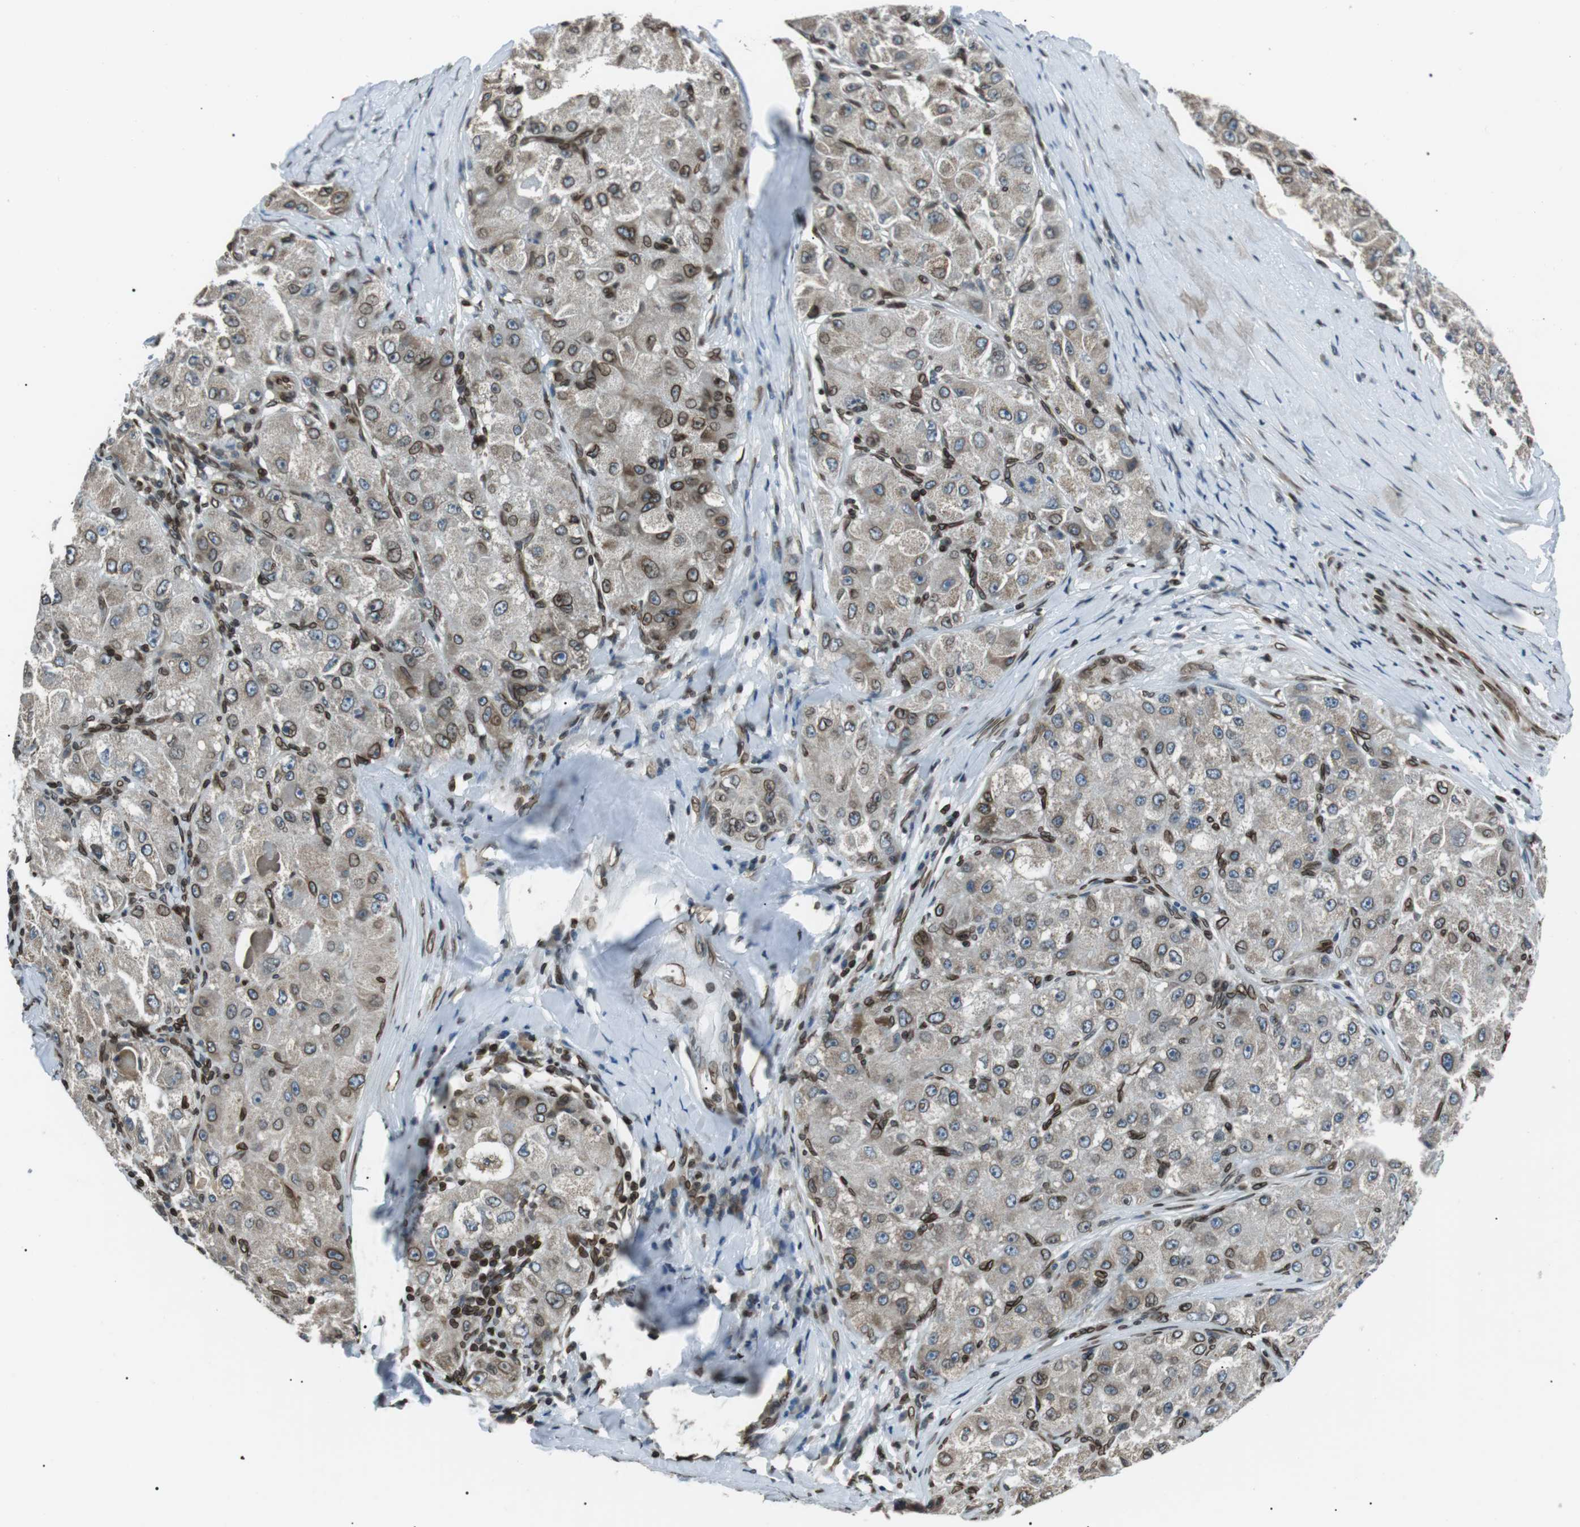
{"staining": {"intensity": "moderate", "quantity": ">75%", "location": "cytoplasmic/membranous,nuclear"}, "tissue": "liver cancer", "cell_type": "Tumor cells", "image_type": "cancer", "snomed": [{"axis": "morphology", "description": "Carcinoma, Hepatocellular, NOS"}, {"axis": "topography", "description": "Liver"}], "caption": "Immunohistochemical staining of liver cancer exhibits medium levels of moderate cytoplasmic/membranous and nuclear protein positivity in about >75% of tumor cells. (Stains: DAB (3,3'-diaminobenzidine) in brown, nuclei in blue, Microscopy: brightfield microscopy at high magnification).", "gene": "TMX4", "patient": {"sex": "male", "age": 80}}